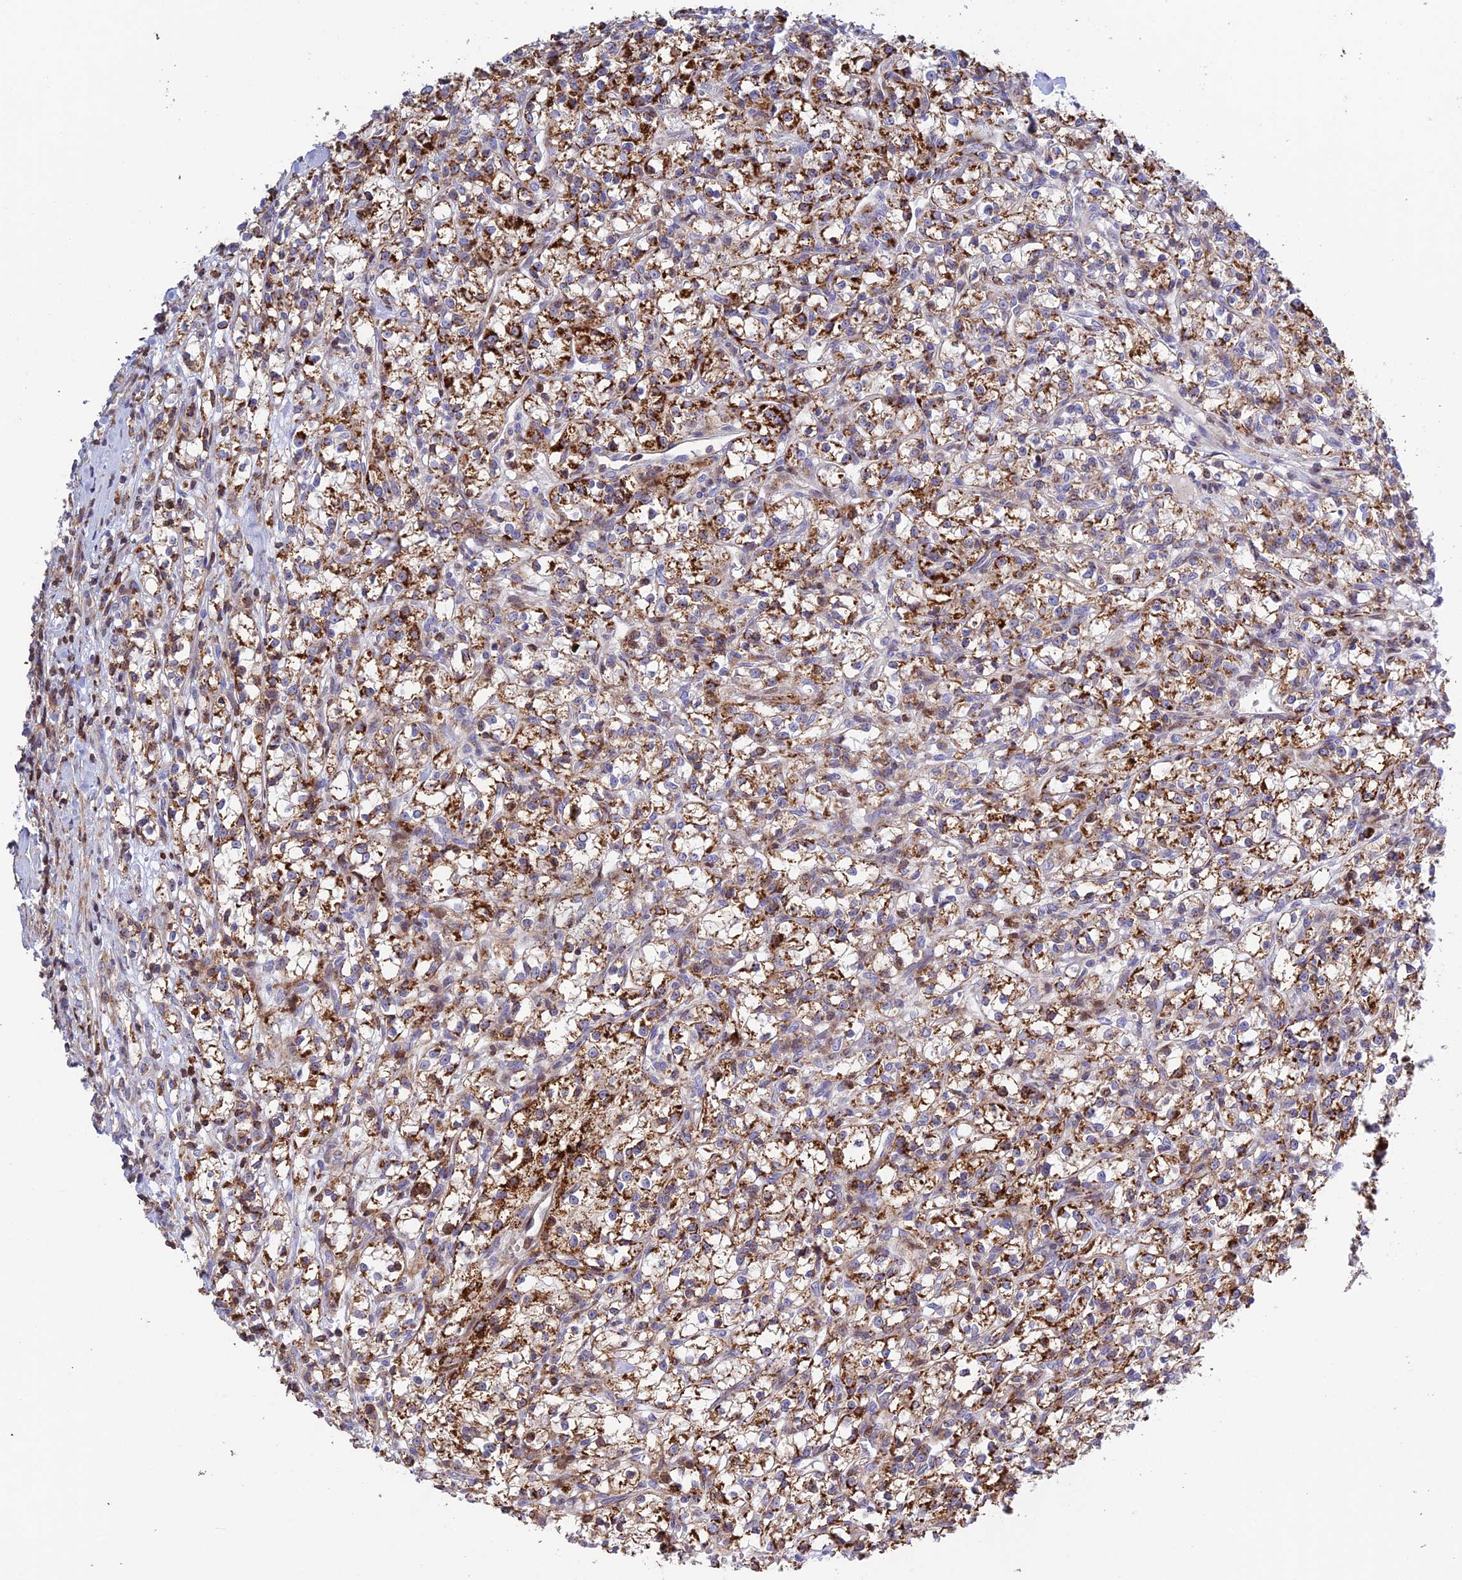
{"staining": {"intensity": "strong", "quantity": "25%-75%", "location": "cytoplasmic/membranous"}, "tissue": "renal cancer", "cell_type": "Tumor cells", "image_type": "cancer", "snomed": [{"axis": "morphology", "description": "Adenocarcinoma, NOS"}, {"axis": "topography", "description": "Kidney"}], "caption": "Tumor cells reveal strong cytoplasmic/membranous staining in approximately 25%-75% of cells in adenocarcinoma (renal). The staining is performed using DAB brown chromogen to label protein expression. The nuclei are counter-stained blue using hematoxylin.", "gene": "PRIM1", "patient": {"sex": "female", "age": 59}}